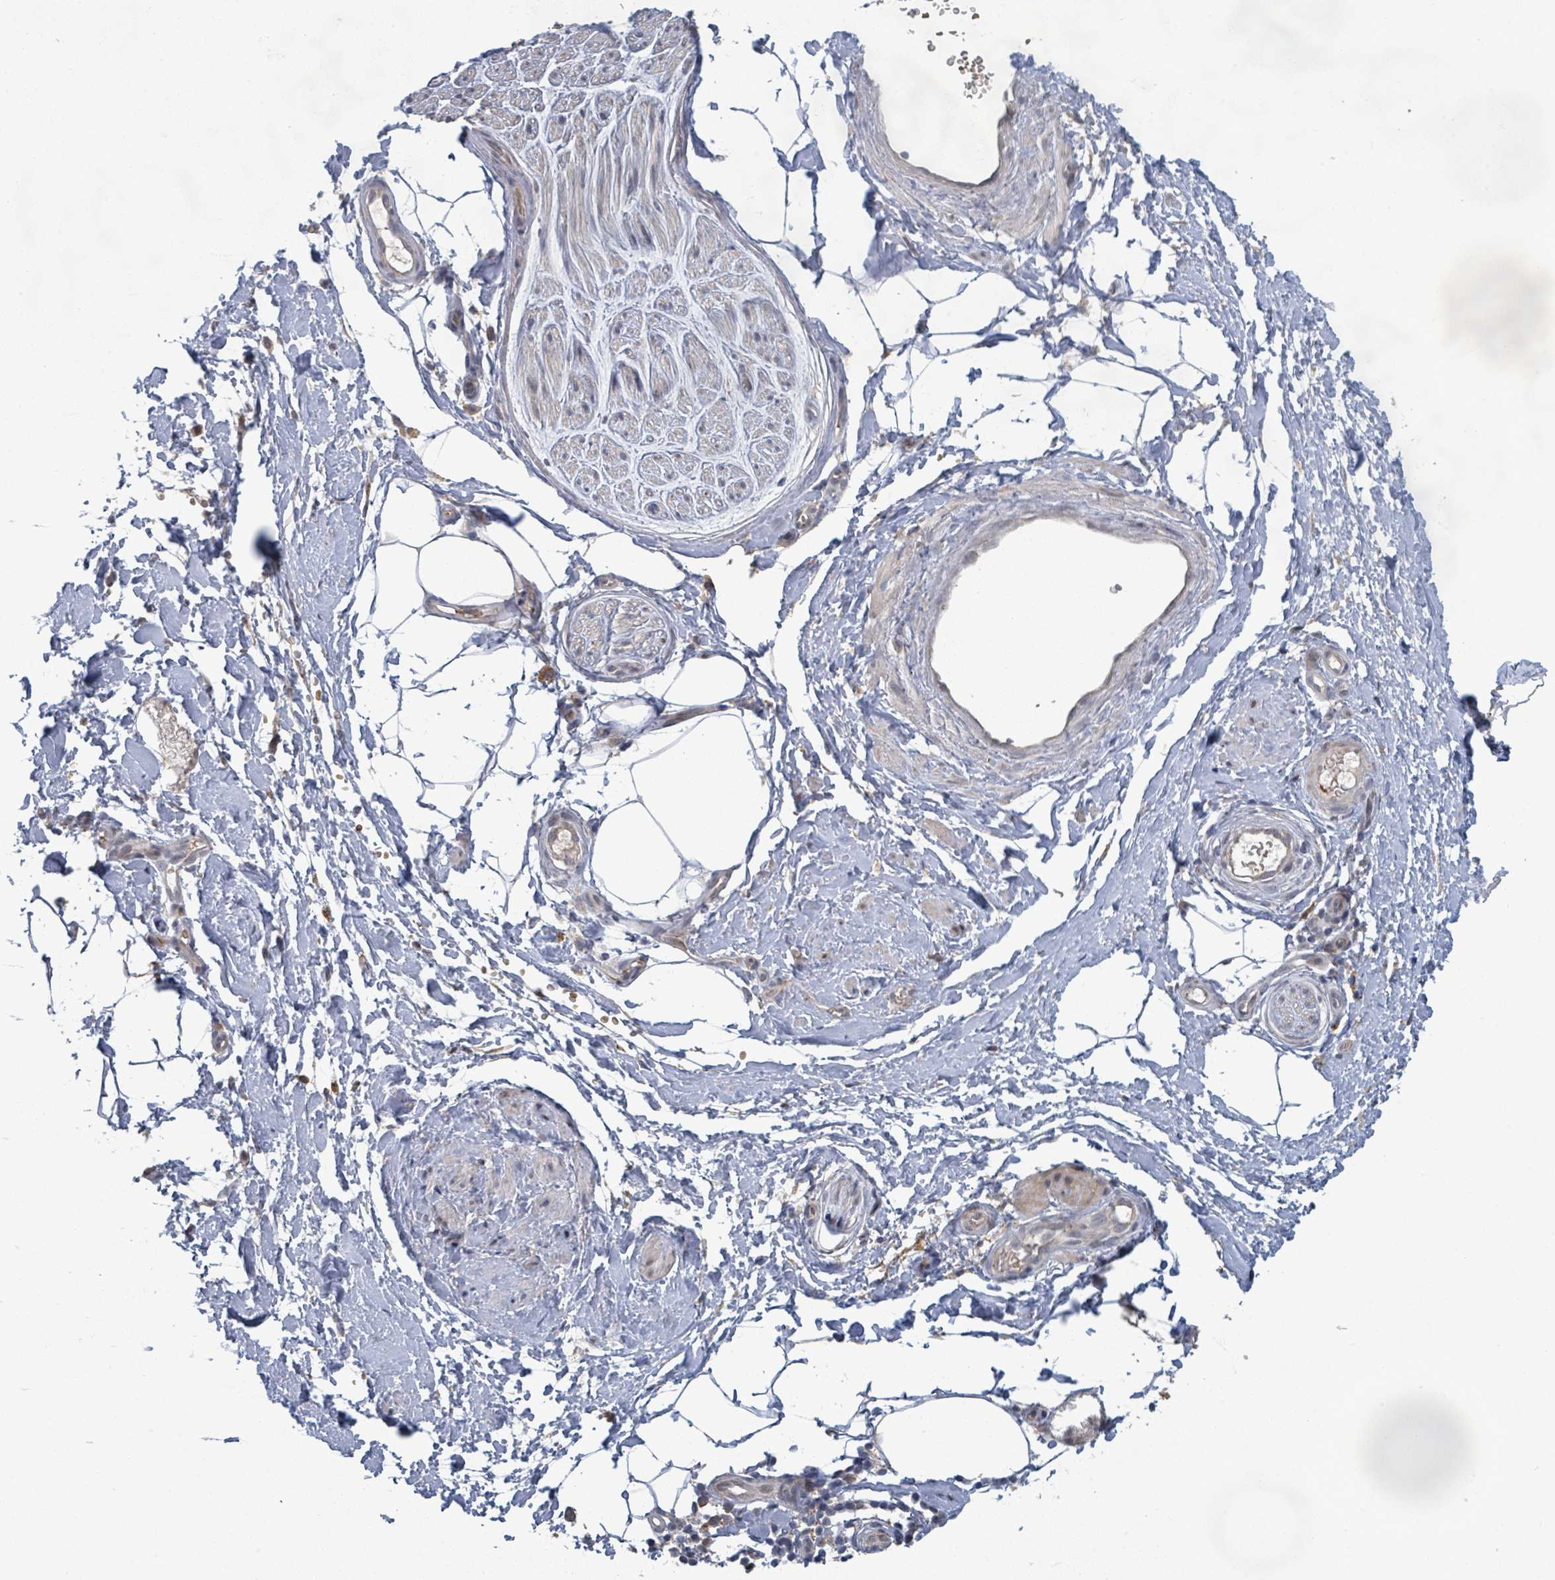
{"staining": {"intensity": "negative", "quantity": "none", "location": "none"}, "tissue": "adipose tissue", "cell_type": "Adipocytes", "image_type": "normal", "snomed": [{"axis": "morphology", "description": "Normal tissue, NOS"}, {"axis": "topography", "description": "Soft tissue"}, {"axis": "topography", "description": "Adipose tissue"}, {"axis": "topography", "description": "Vascular tissue"}, {"axis": "topography", "description": "Peripheral nerve tissue"}], "caption": "Adipocytes are negative for brown protein staining in unremarkable adipose tissue. (DAB immunohistochemistry with hematoxylin counter stain).", "gene": "SHROOM2", "patient": {"sex": "male", "age": 74}}